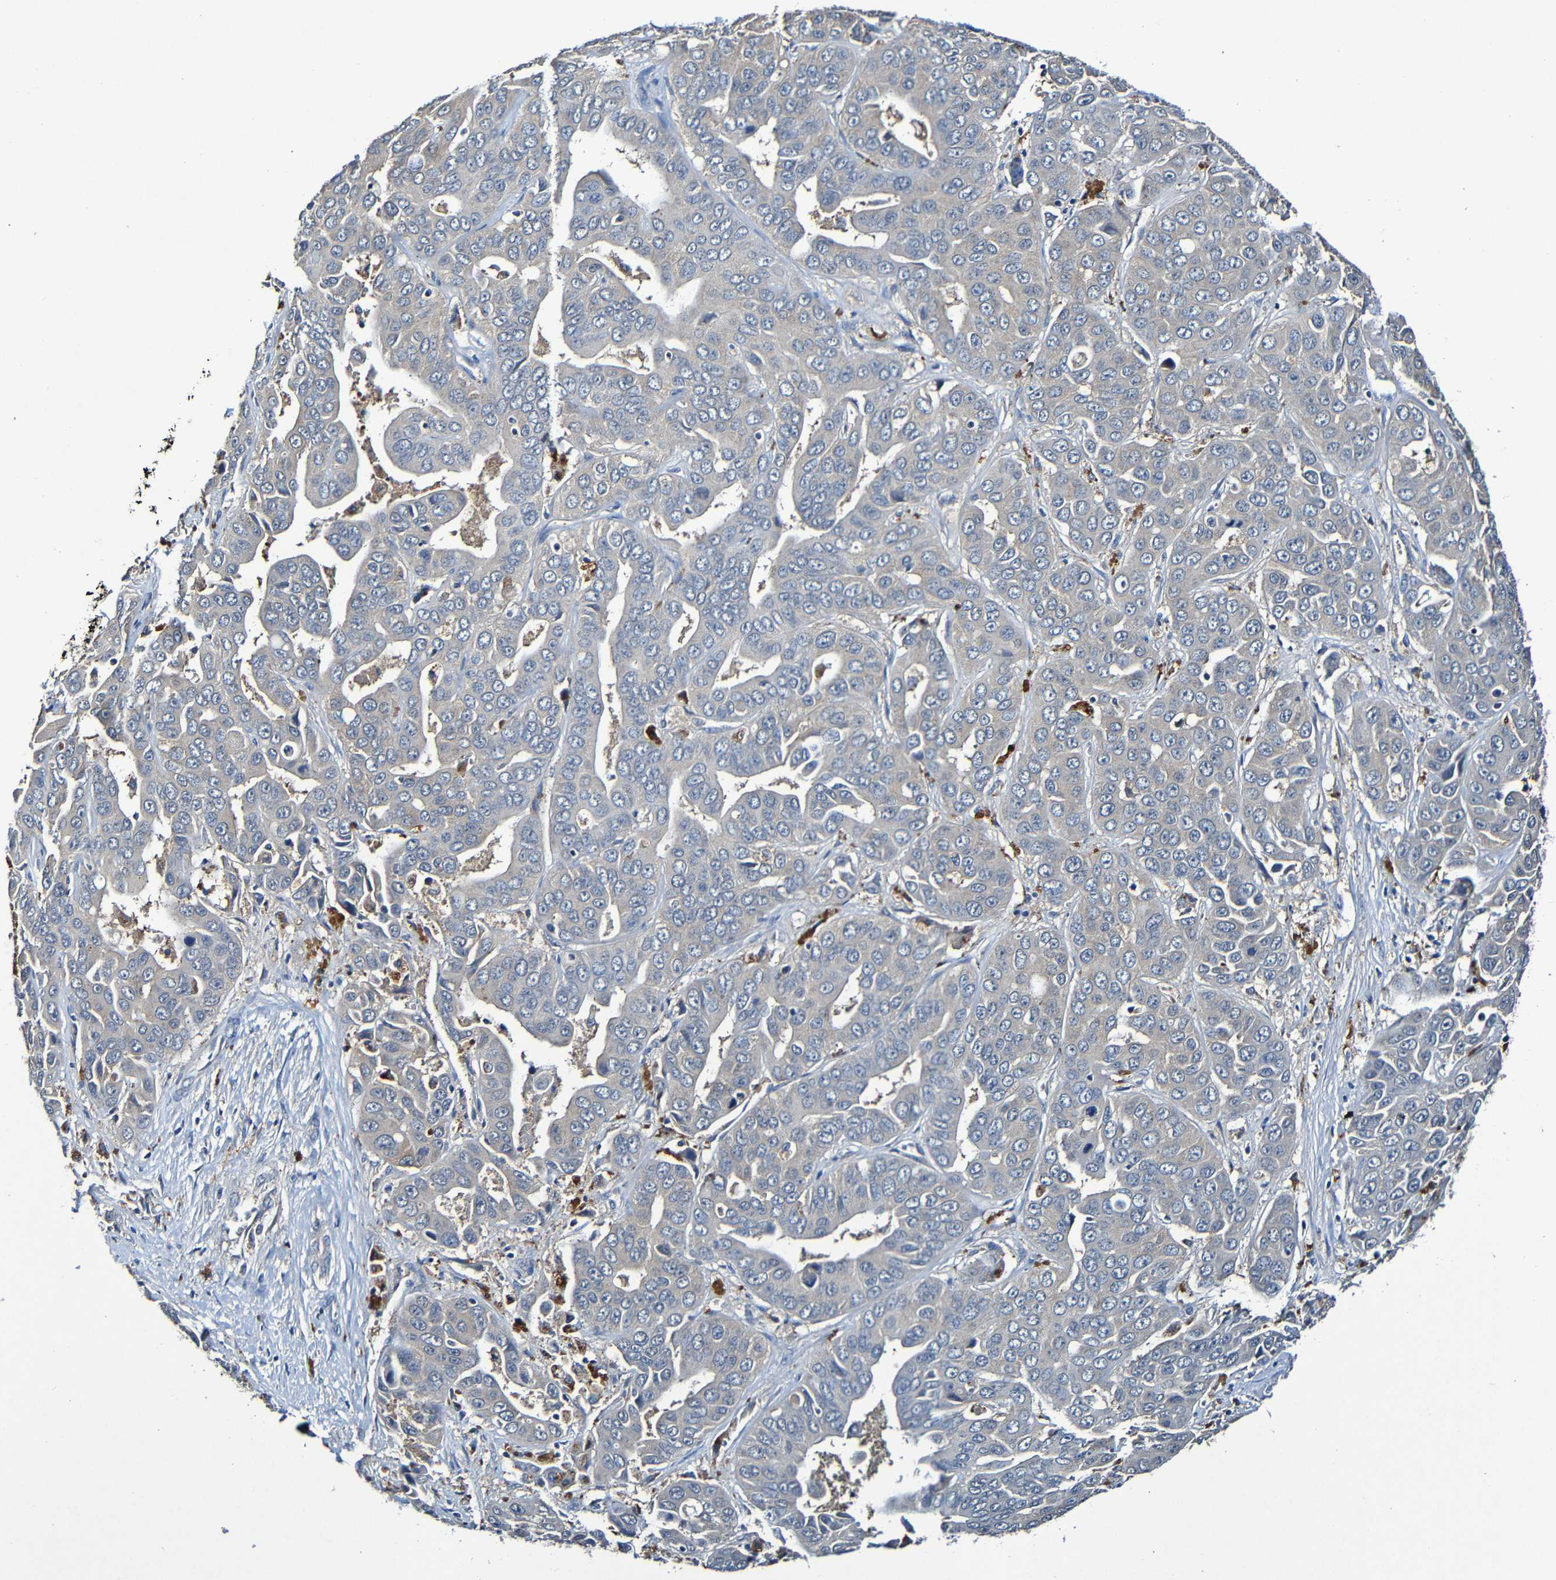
{"staining": {"intensity": "weak", "quantity": "<25%", "location": "cytoplasmic/membranous"}, "tissue": "liver cancer", "cell_type": "Tumor cells", "image_type": "cancer", "snomed": [{"axis": "morphology", "description": "Cholangiocarcinoma"}, {"axis": "topography", "description": "Liver"}], "caption": "Image shows no protein expression in tumor cells of liver cancer tissue.", "gene": "LRRC70", "patient": {"sex": "female", "age": 52}}